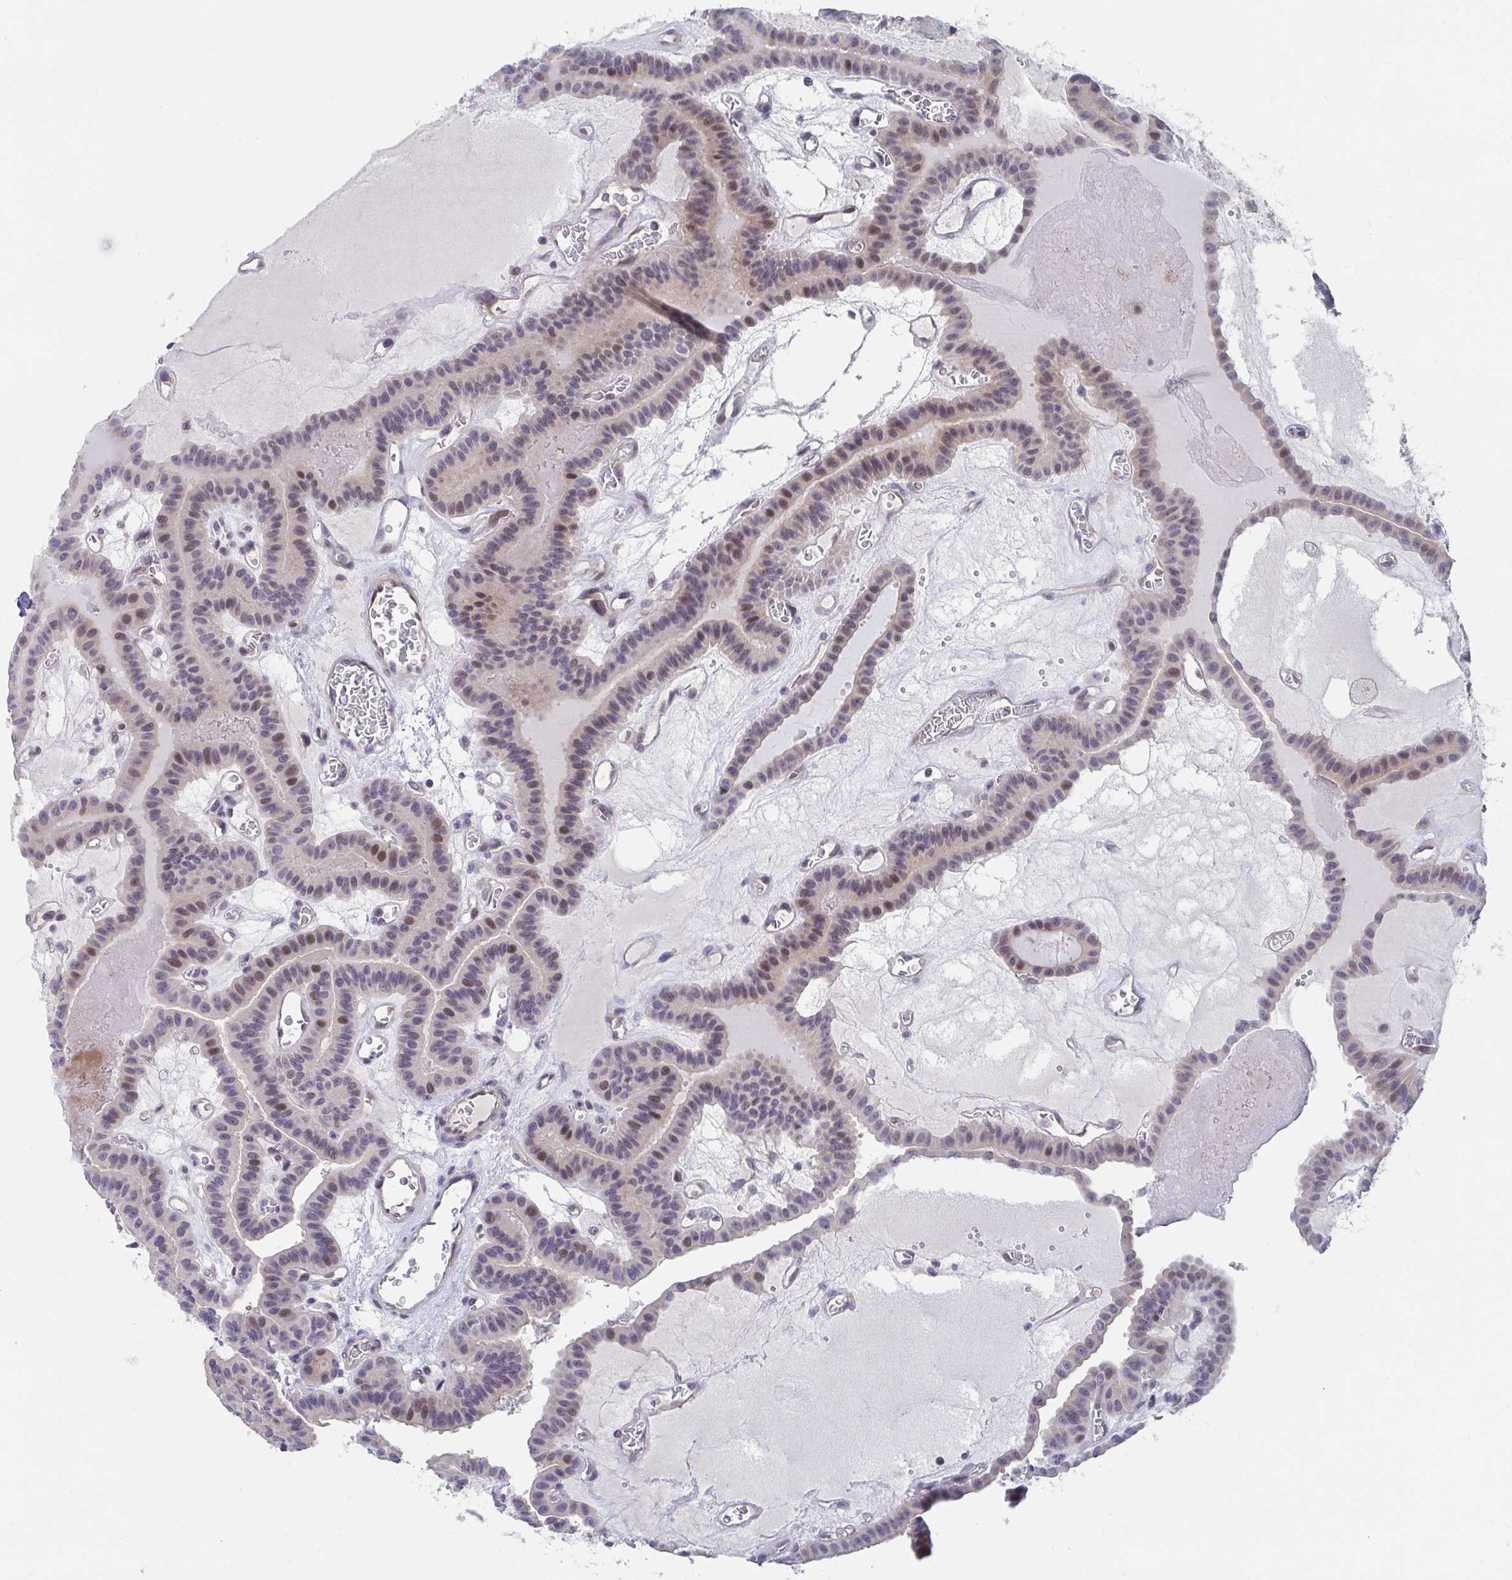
{"staining": {"intensity": "moderate", "quantity": "<25%", "location": "nuclear"}, "tissue": "thyroid cancer", "cell_type": "Tumor cells", "image_type": "cancer", "snomed": [{"axis": "morphology", "description": "Papillary adenocarcinoma, NOS"}, {"axis": "topography", "description": "Thyroid gland"}], "caption": "This micrograph displays thyroid papillary adenocarcinoma stained with immunohistochemistry to label a protein in brown. The nuclear of tumor cells show moderate positivity for the protein. Nuclei are counter-stained blue.", "gene": "FAM156B", "patient": {"sex": "male", "age": 87}}